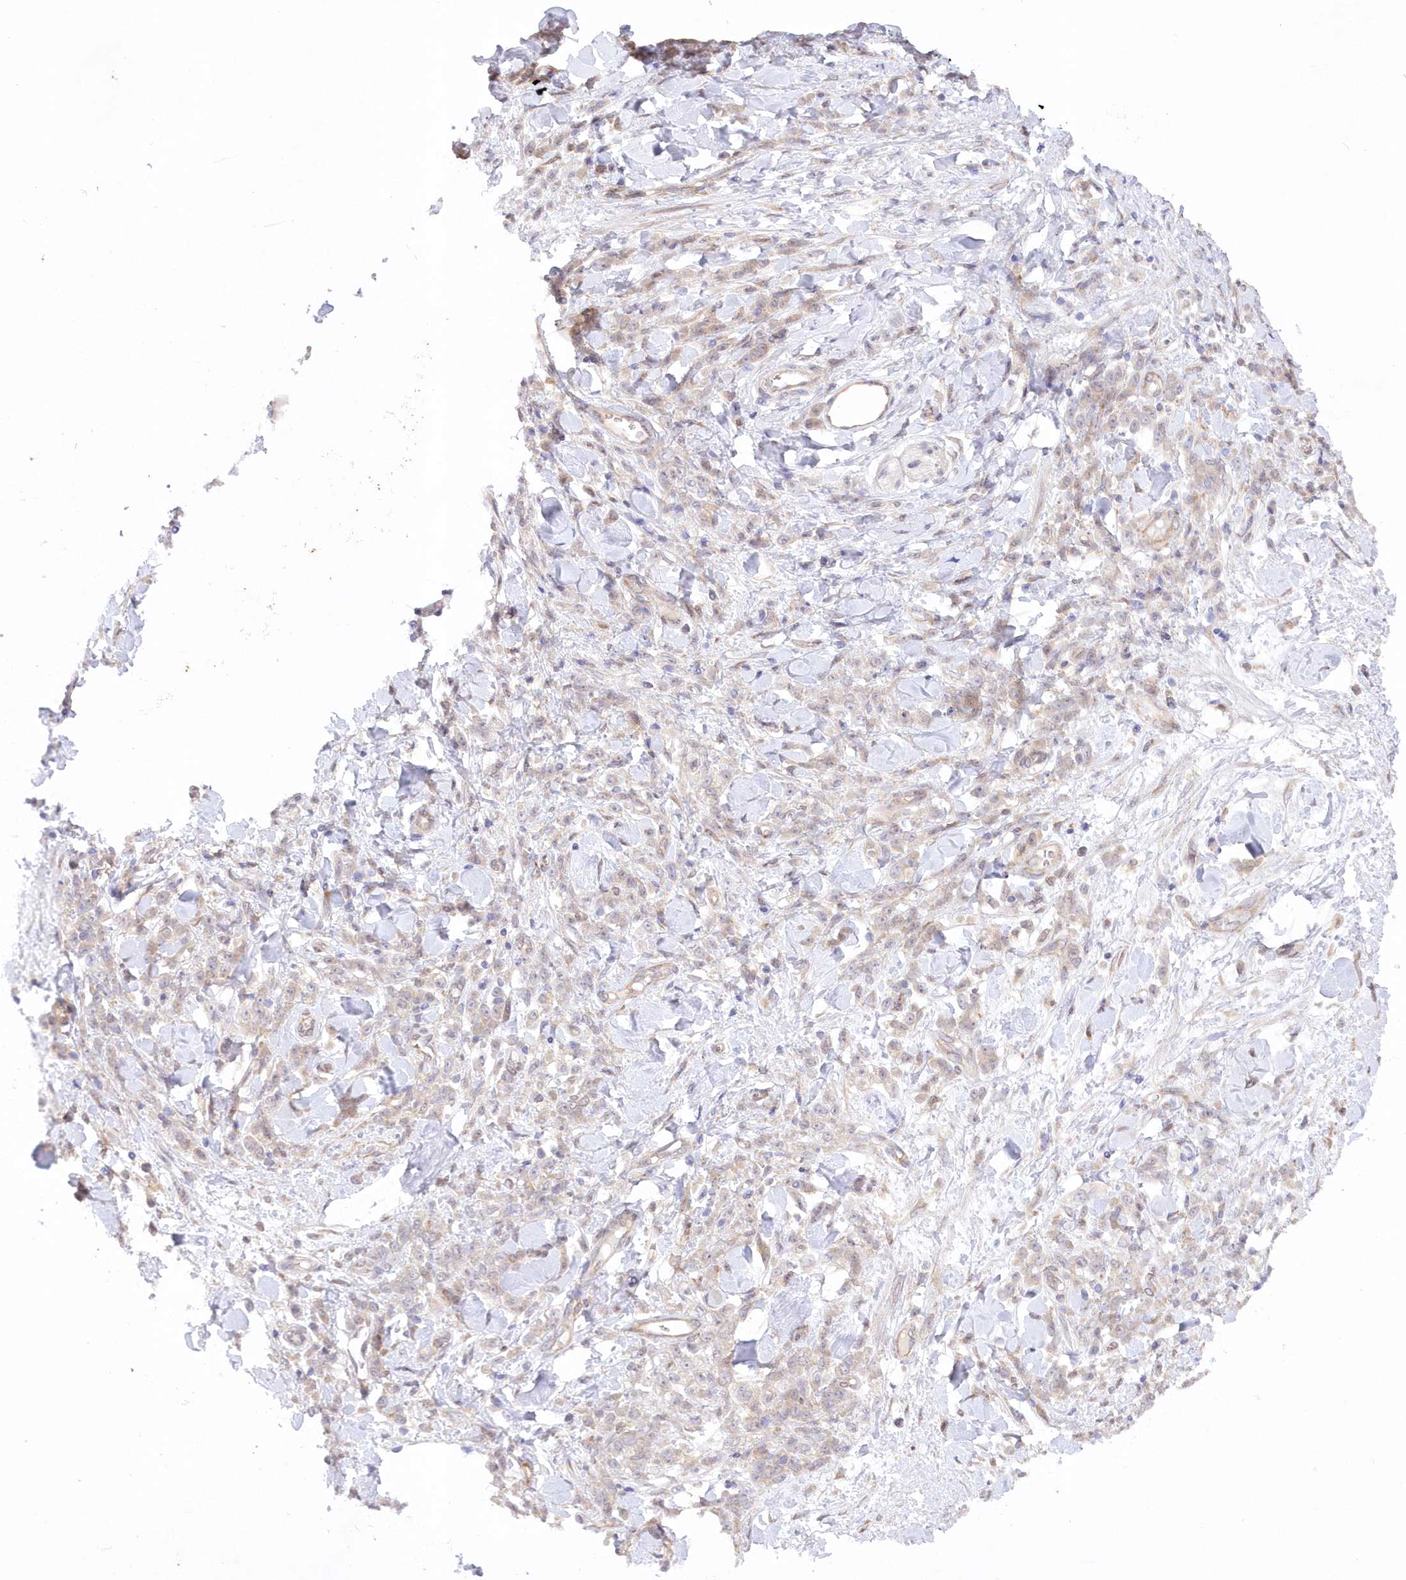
{"staining": {"intensity": "negative", "quantity": "none", "location": "none"}, "tissue": "stomach cancer", "cell_type": "Tumor cells", "image_type": "cancer", "snomed": [{"axis": "morphology", "description": "Normal tissue, NOS"}, {"axis": "morphology", "description": "Adenocarcinoma, NOS"}, {"axis": "topography", "description": "Stomach"}], "caption": "IHC of human stomach adenocarcinoma exhibits no expression in tumor cells. (Stains: DAB (3,3'-diaminobenzidine) immunohistochemistry (IHC) with hematoxylin counter stain, Microscopy: brightfield microscopy at high magnification).", "gene": "RNPEP", "patient": {"sex": "male", "age": 82}}